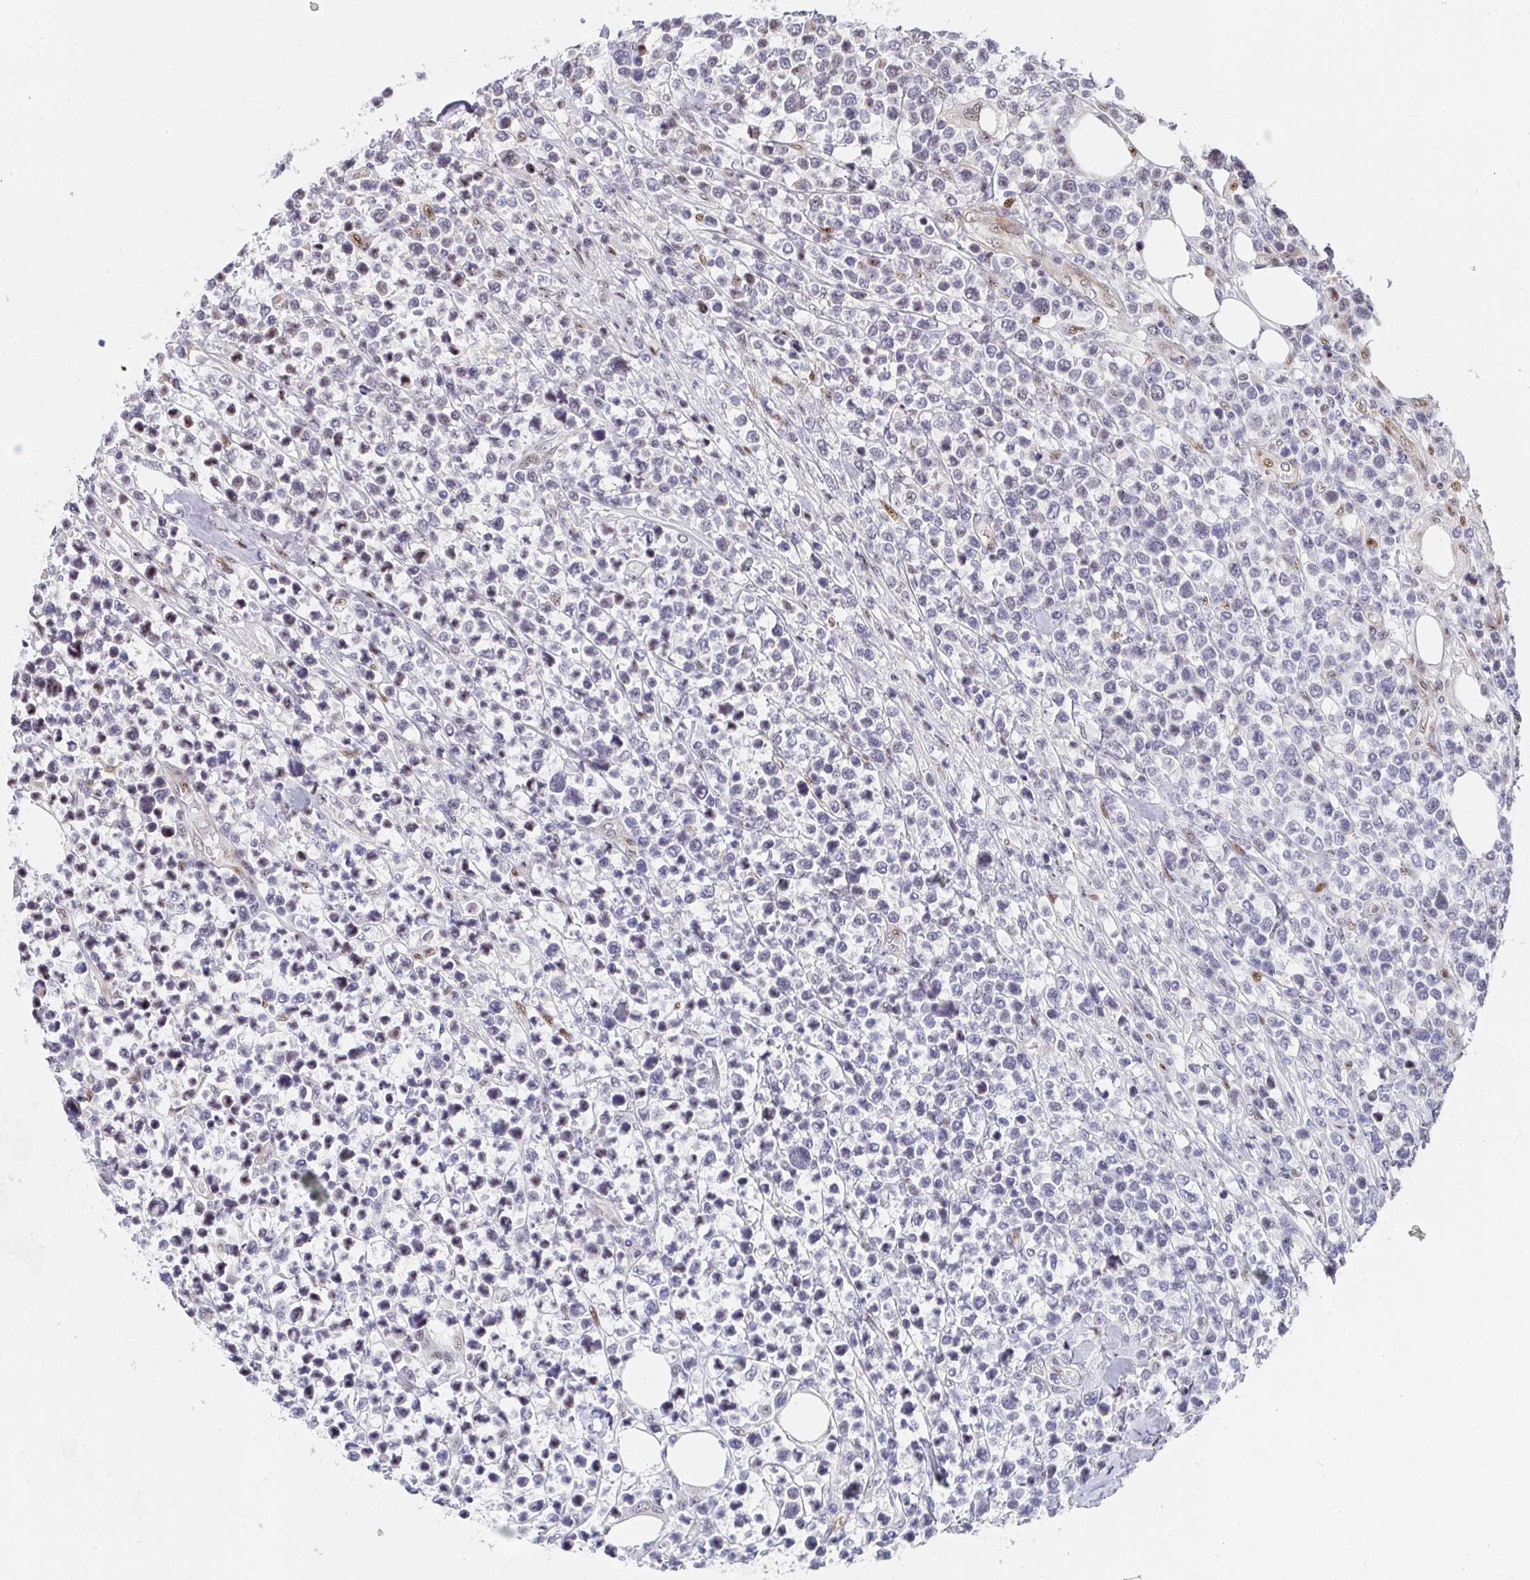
{"staining": {"intensity": "moderate", "quantity": "<25%", "location": "nuclear"}, "tissue": "lymphoma", "cell_type": "Tumor cells", "image_type": "cancer", "snomed": [{"axis": "morphology", "description": "Malignant lymphoma, non-Hodgkin's type, High grade"}, {"axis": "topography", "description": "Soft tissue"}], "caption": "IHC micrograph of human lymphoma stained for a protein (brown), which exhibits low levels of moderate nuclear staining in about <25% of tumor cells.", "gene": "ZIC3", "patient": {"sex": "female", "age": 56}}